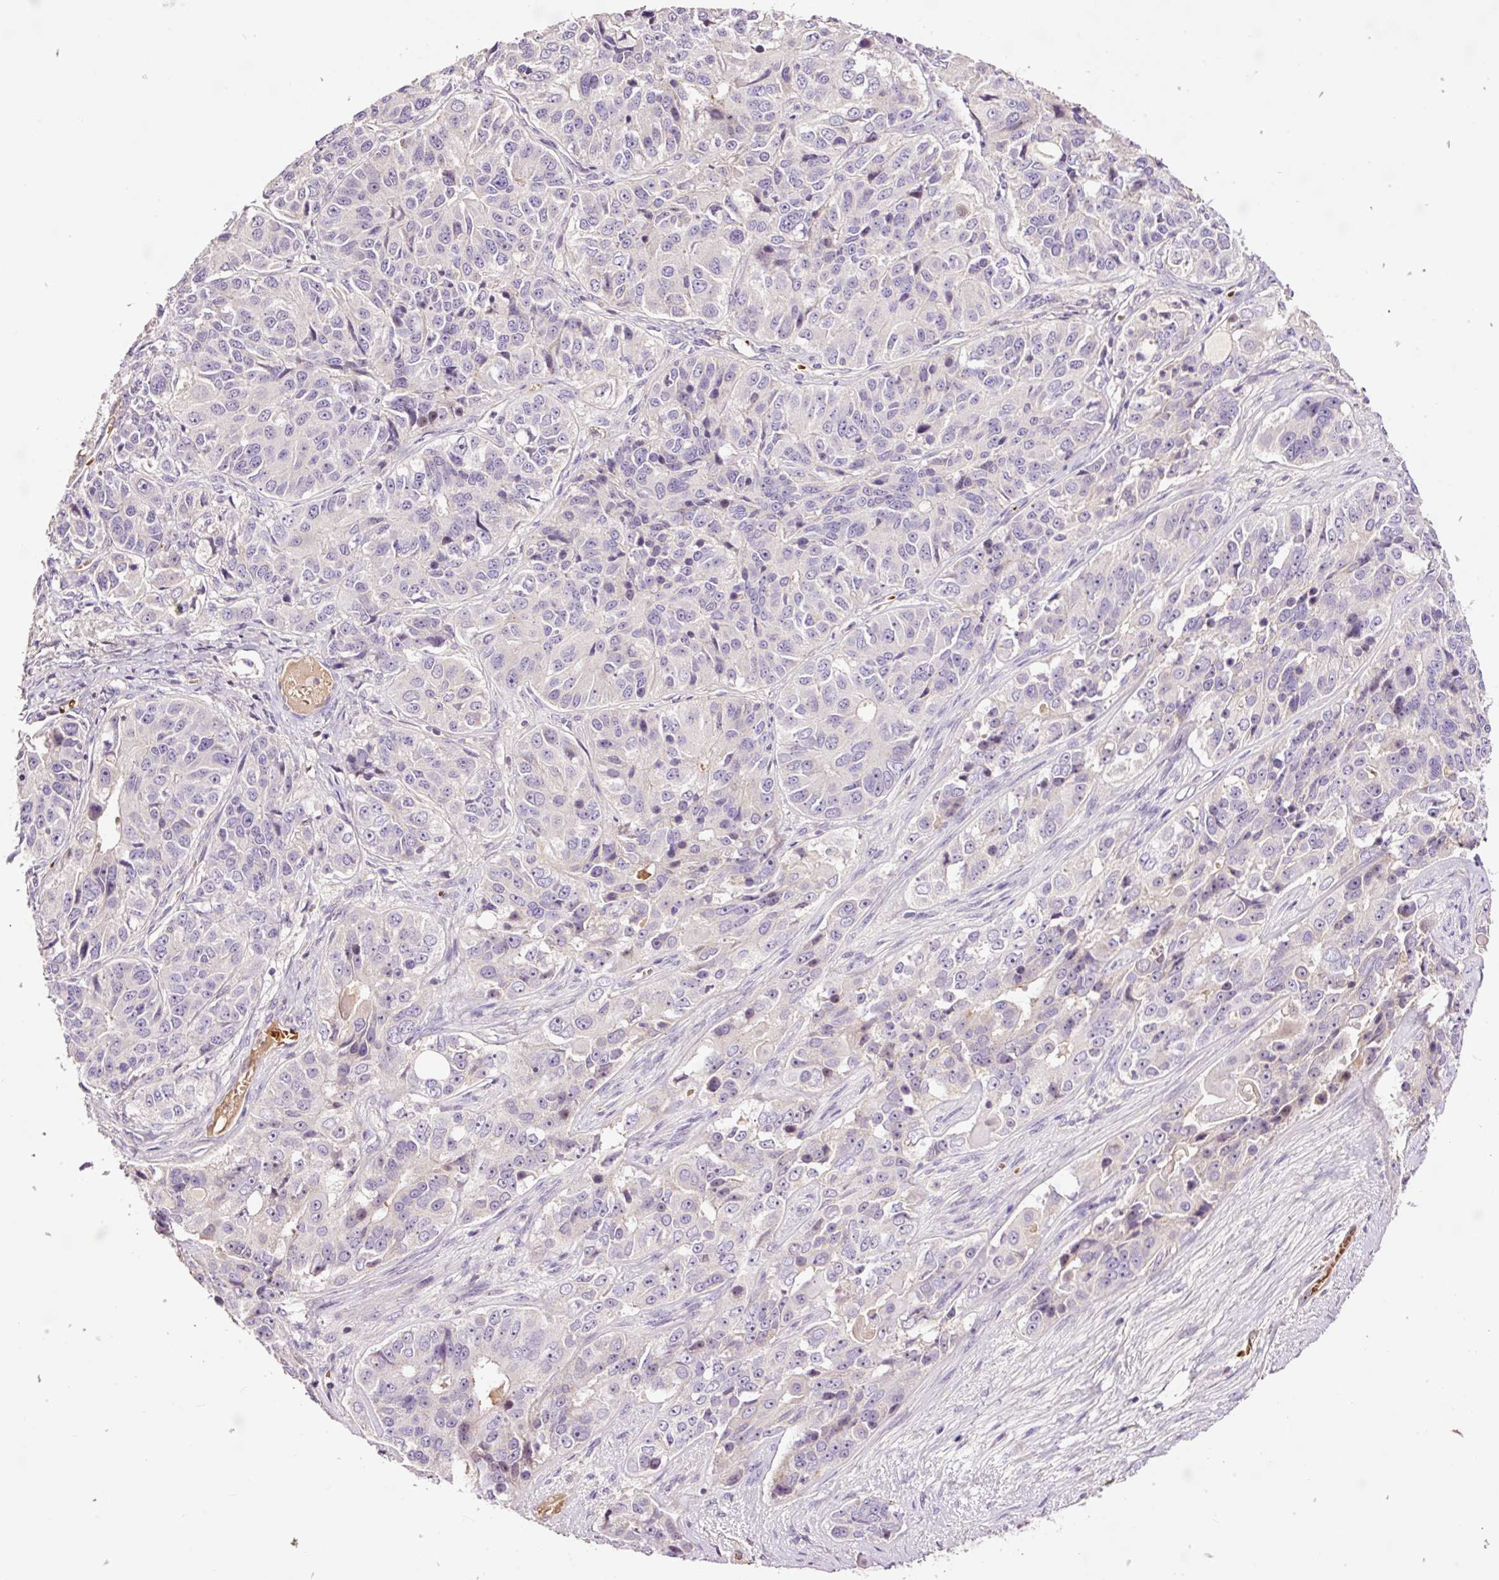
{"staining": {"intensity": "negative", "quantity": "none", "location": "none"}, "tissue": "ovarian cancer", "cell_type": "Tumor cells", "image_type": "cancer", "snomed": [{"axis": "morphology", "description": "Carcinoma, endometroid"}, {"axis": "topography", "description": "Ovary"}], "caption": "Immunohistochemical staining of endometroid carcinoma (ovarian) reveals no significant expression in tumor cells.", "gene": "TMEM235", "patient": {"sex": "female", "age": 51}}